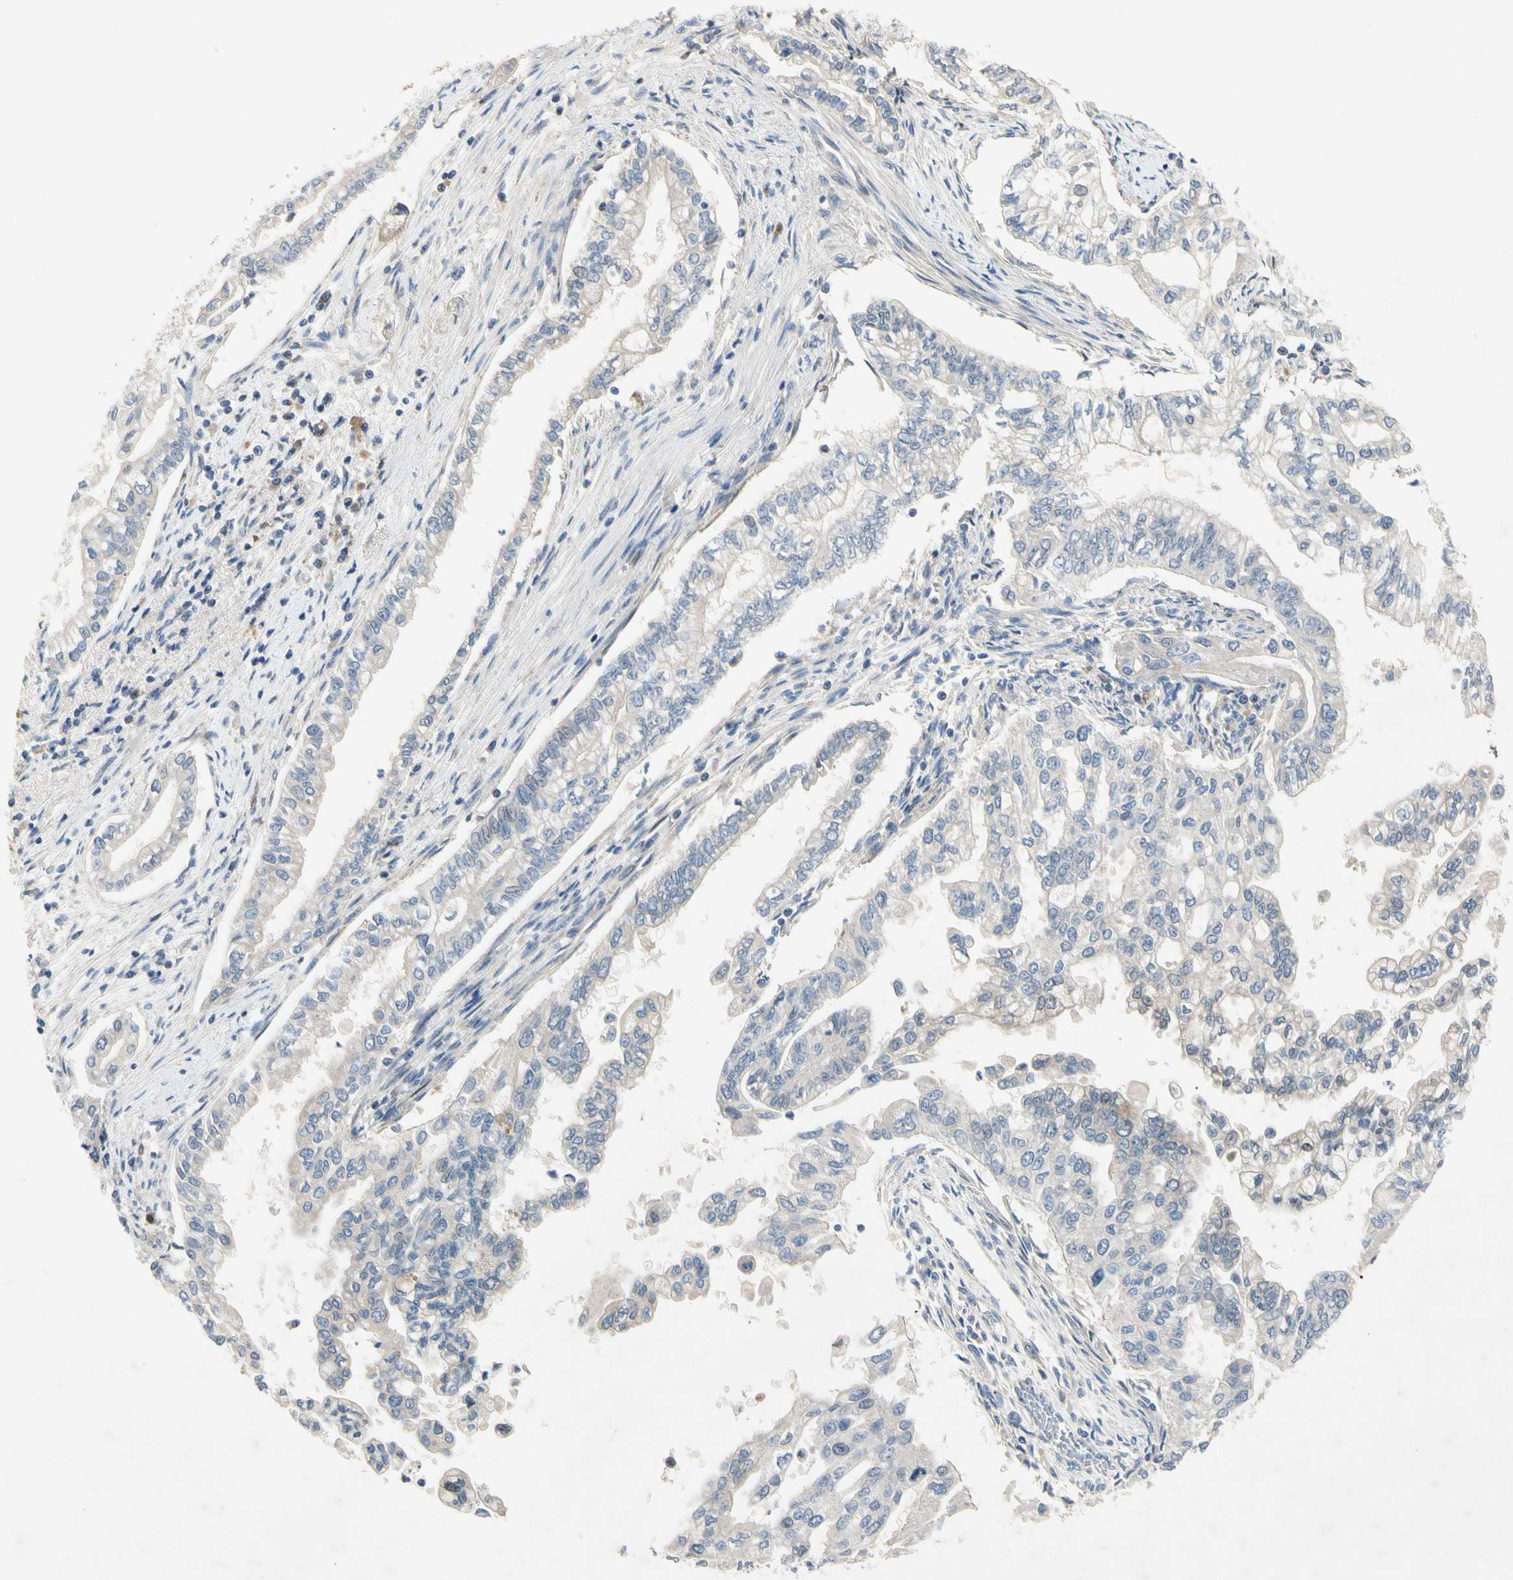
{"staining": {"intensity": "negative", "quantity": "none", "location": "none"}, "tissue": "pancreatic cancer", "cell_type": "Tumor cells", "image_type": "cancer", "snomed": [{"axis": "morphology", "description": "Normal tissue, NOS"}, {"axis": "topography", "description": "Pancreas"}], "caption": "A micrograph of human pancreatic cancer is negative for staining in tumor cells.", "gene": "GAS6", "patient": {"sex": "male", "age": 42}}